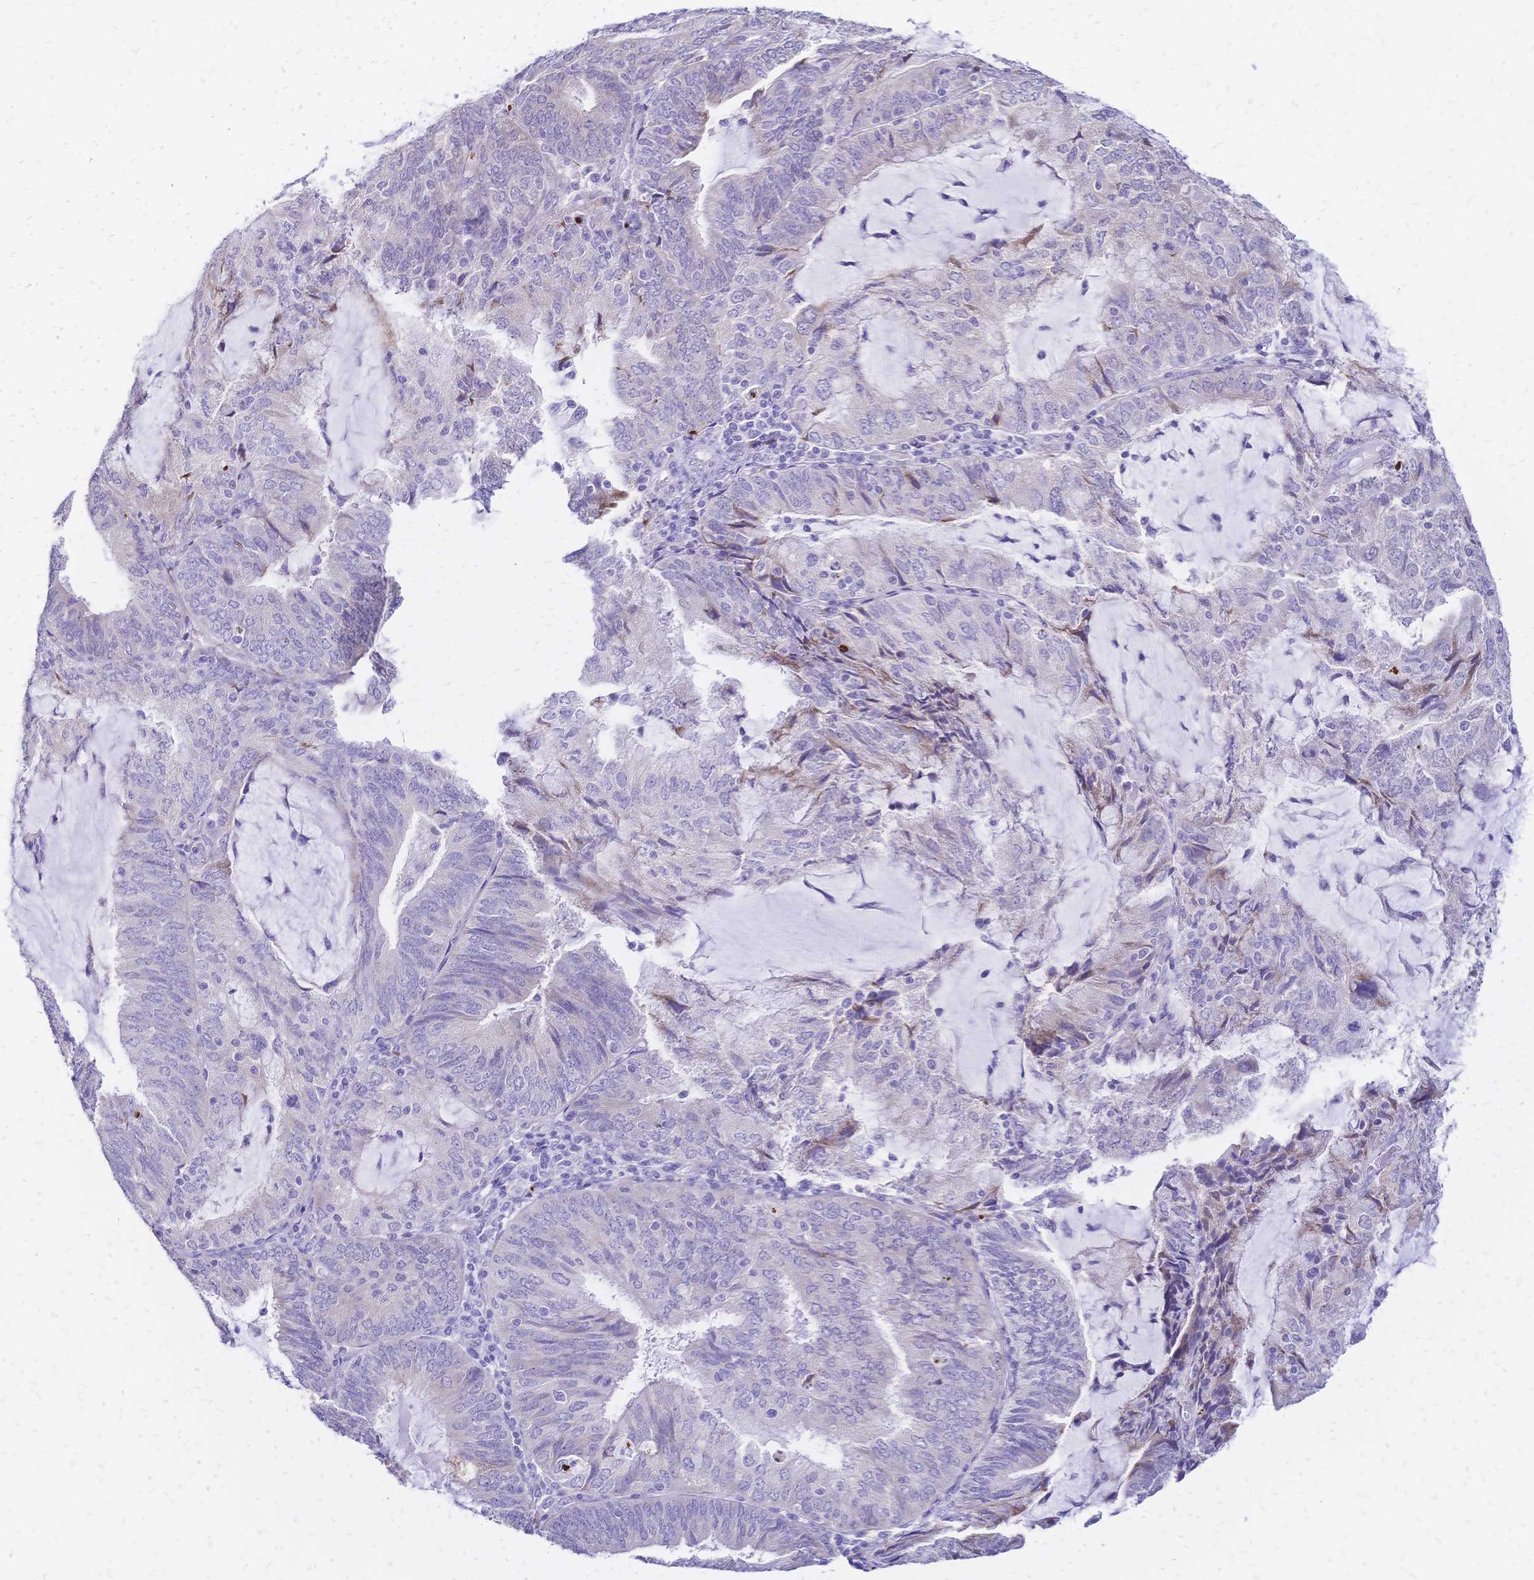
{"staining": {"intensity": "weak", "quantity": "<25%", "location": "cytoplasmic/membranous"}, "tissue": "endometrial cancer", "cell_type": "Tumor cells", "image_type": "cancer", "snomed": [{"axis": "morphology", "description": "Adenocarcinoma, NOS"}, {"axis": "topography", "description": "Endometrium"}], "caption": "Immunohistochemistry histopathology image of neoplastic tissue: endometrial adenocarcinoma stained with DAB (3,3'-diaminobenzidine) shows no significant protein expression in tumor cells.", "gene": "GRB7", "patient": {"sex": "female", "age": 81}}